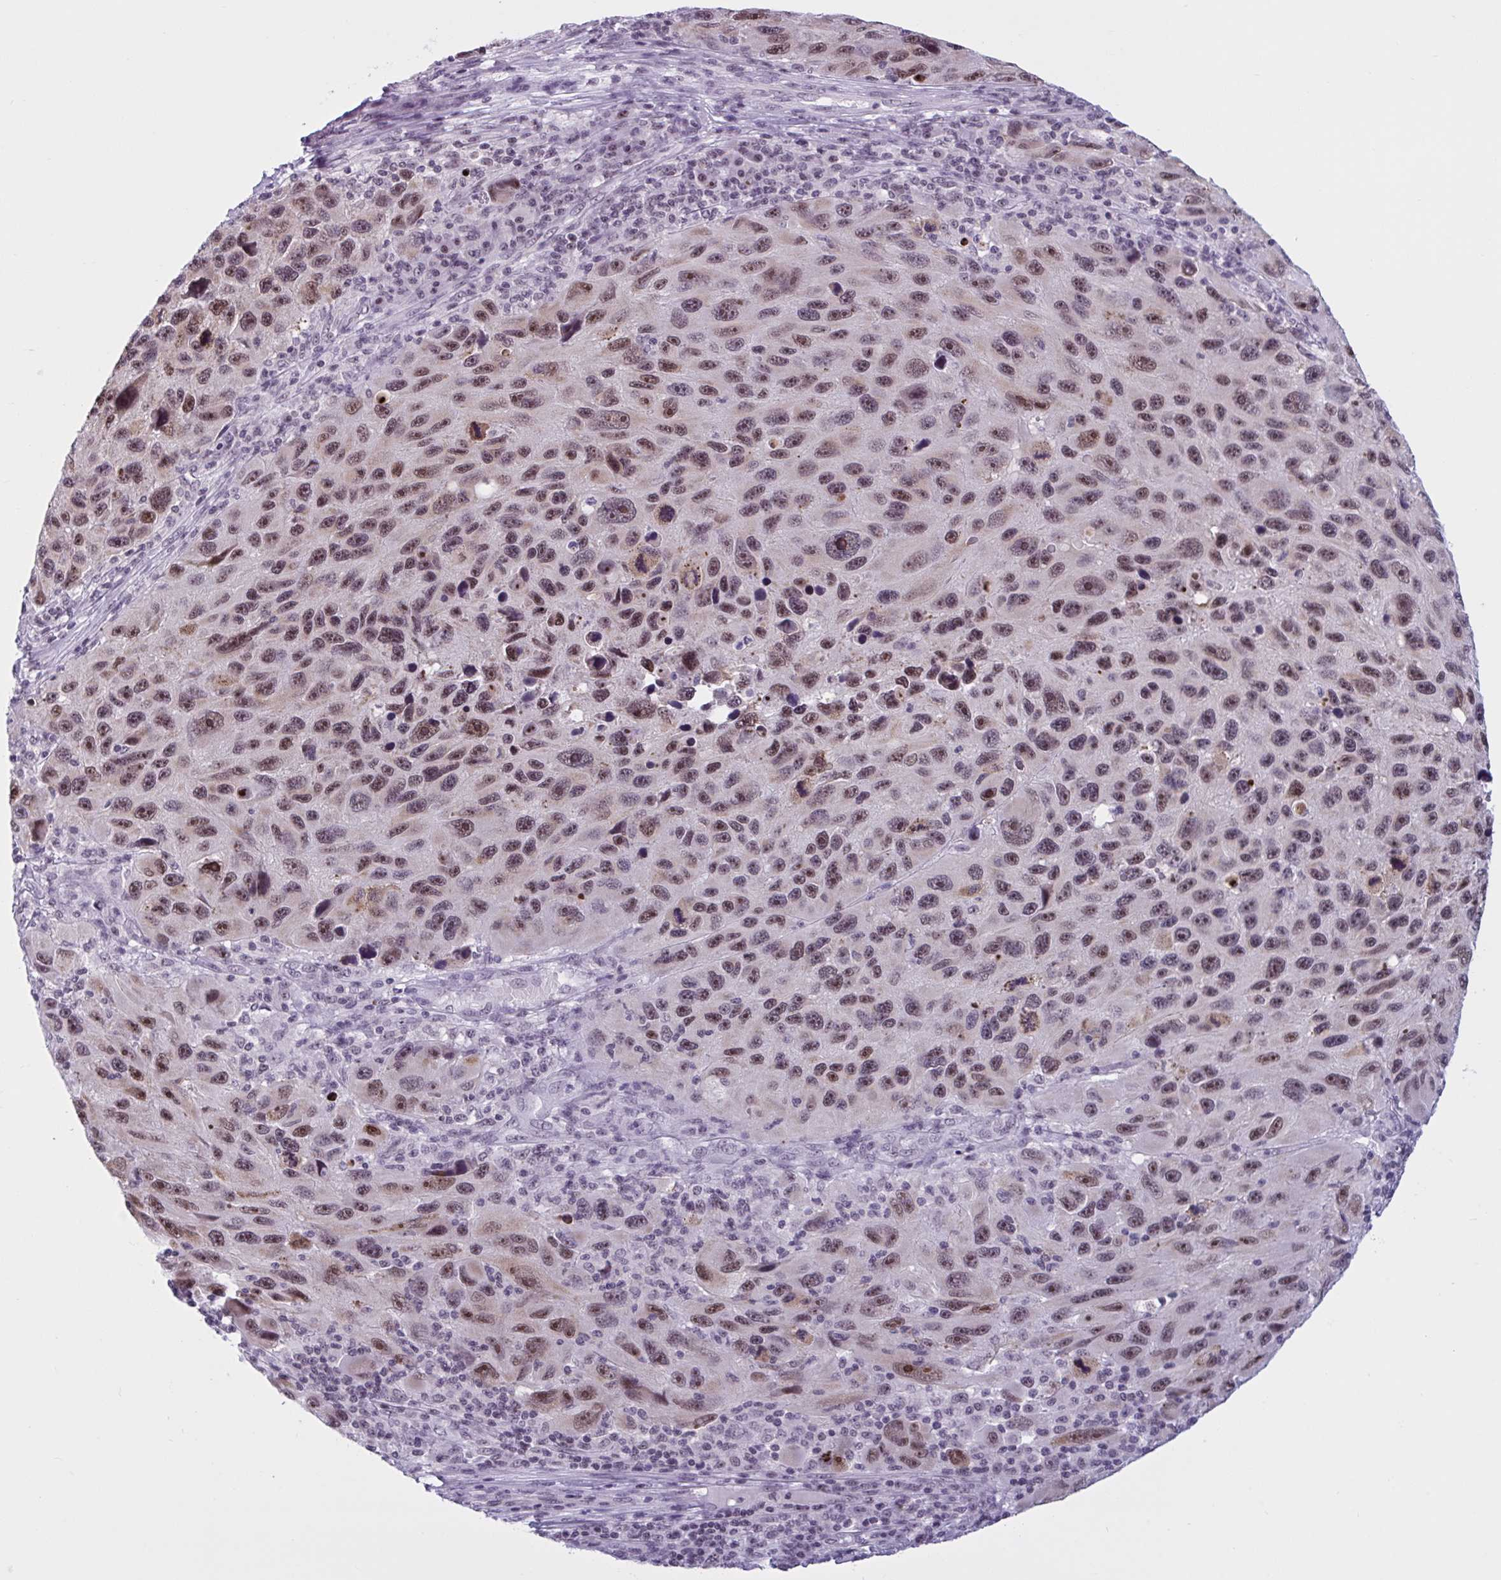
{"staining": {"intensity": "moderate", "quantity": ">75%", "location": "nuclear"}, "tissue": "melanoma", "cell_type": "Tumor cells", "image_type": "cancer", "snomed": [{"axis": "morphology", "description": "Malignant melanoma, NOS"}, {"axis": "topography", "description": "Skin"}], "caption": "Protein staining shows moderate nuclear positivity in about >75% of tumor cells in malignant melanoma.", "gene": "TGM6", "patient": {"sex": "male", "age": 53}}